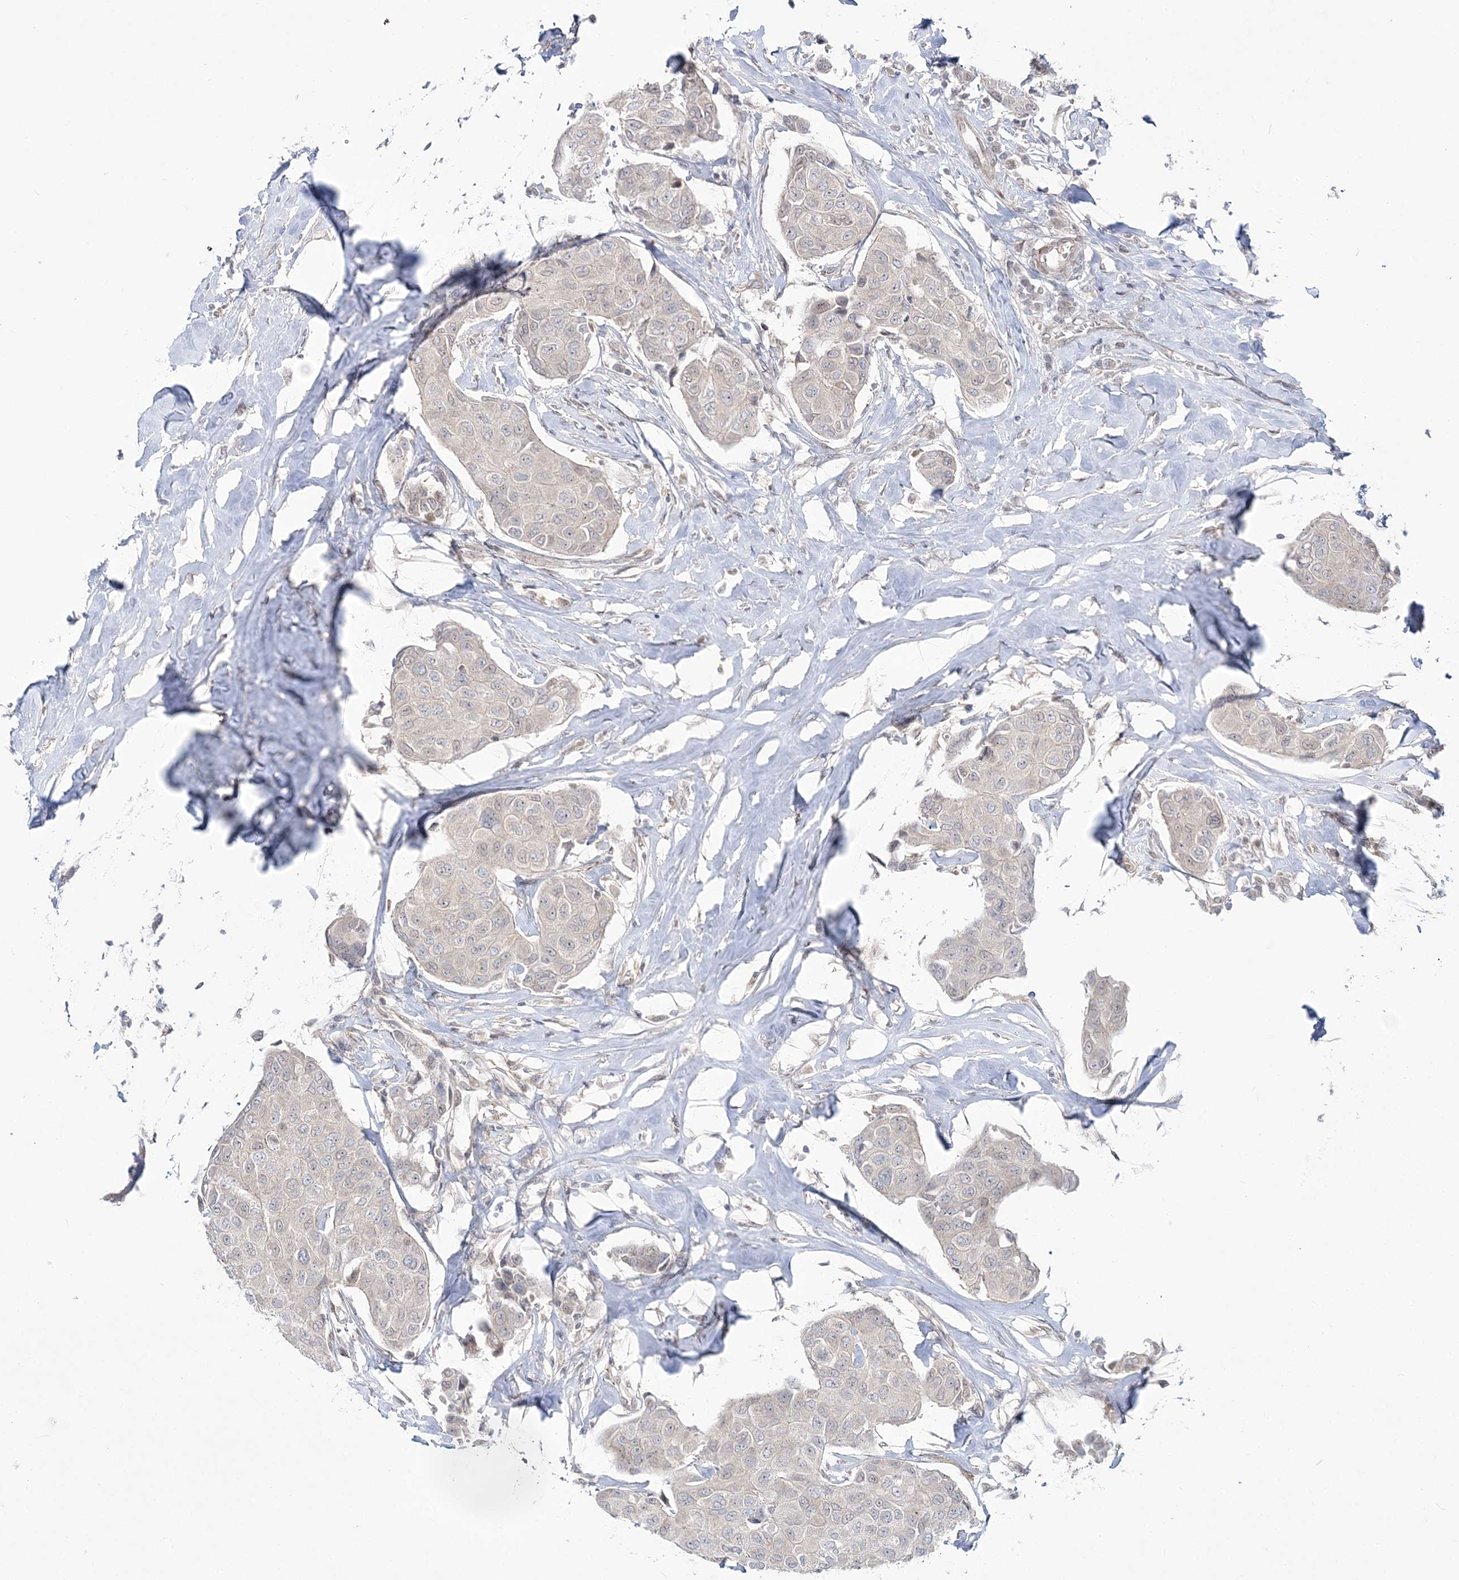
{"staining": {"intensity": "negative", "quantity": "none", "location": "none"}, "tissue": "breast cancer", "cell_type": "Tumor cells", "image_type": "cancer", "snomed": [{"axis": "morphology", "description": "Duct carcinoma"}, {"axis": "topography", "description": "Breast"}], "caption": "Immunohistochemistry photomicrograph of neoplastic tissue: breast cancer stained with DAB demonstrates no significant protein staining in tumor cells. (Stains: DAB (3,3'-diaminobenzidine) immunohistochemistry with hematoxylin counter stain, Microscopy: brightfield microscopy at high magnification).", "gene": "DHX57", "patient": {"sex": "female", "age": 80}}